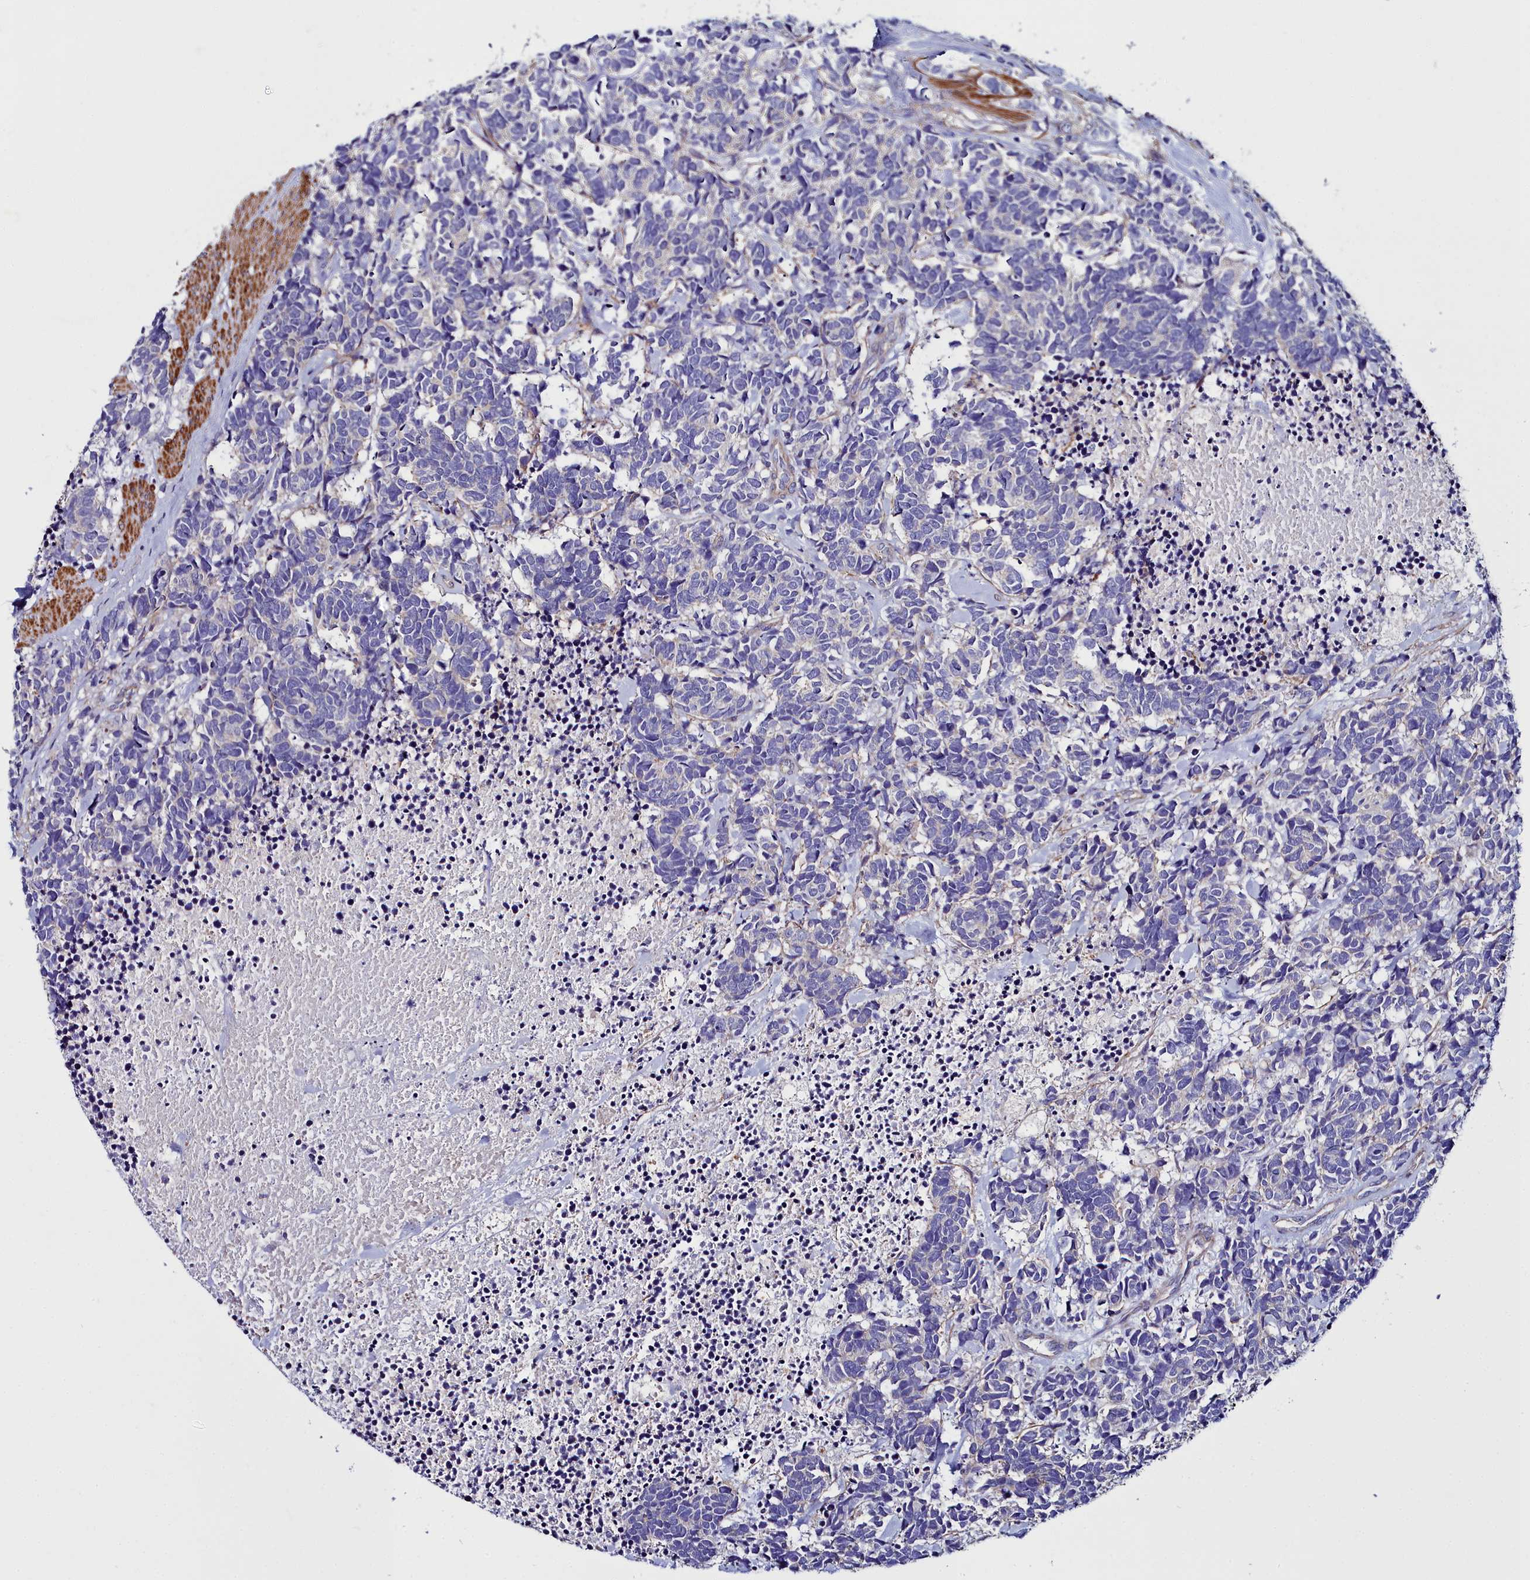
{"staining": {"intensity": "negative", "quantity": "none", "location": "none"}, "tissue": "carcinoid", "cell_type": "Tumor cells", "image_type": "cancer", "snomed": [{"axis": "morphology", "description": "Carcinoma, NOS"}, {"axis": "morphology", "description": "Carcinoid, malignant, NOS"}, {"axis": "topography", "description": "Prostate"}], "caption": "Tumor cells show no significant protein positivity in carcinoma.", "gene": "FADS3", "patient": {"sex": "male", "age": 57}}